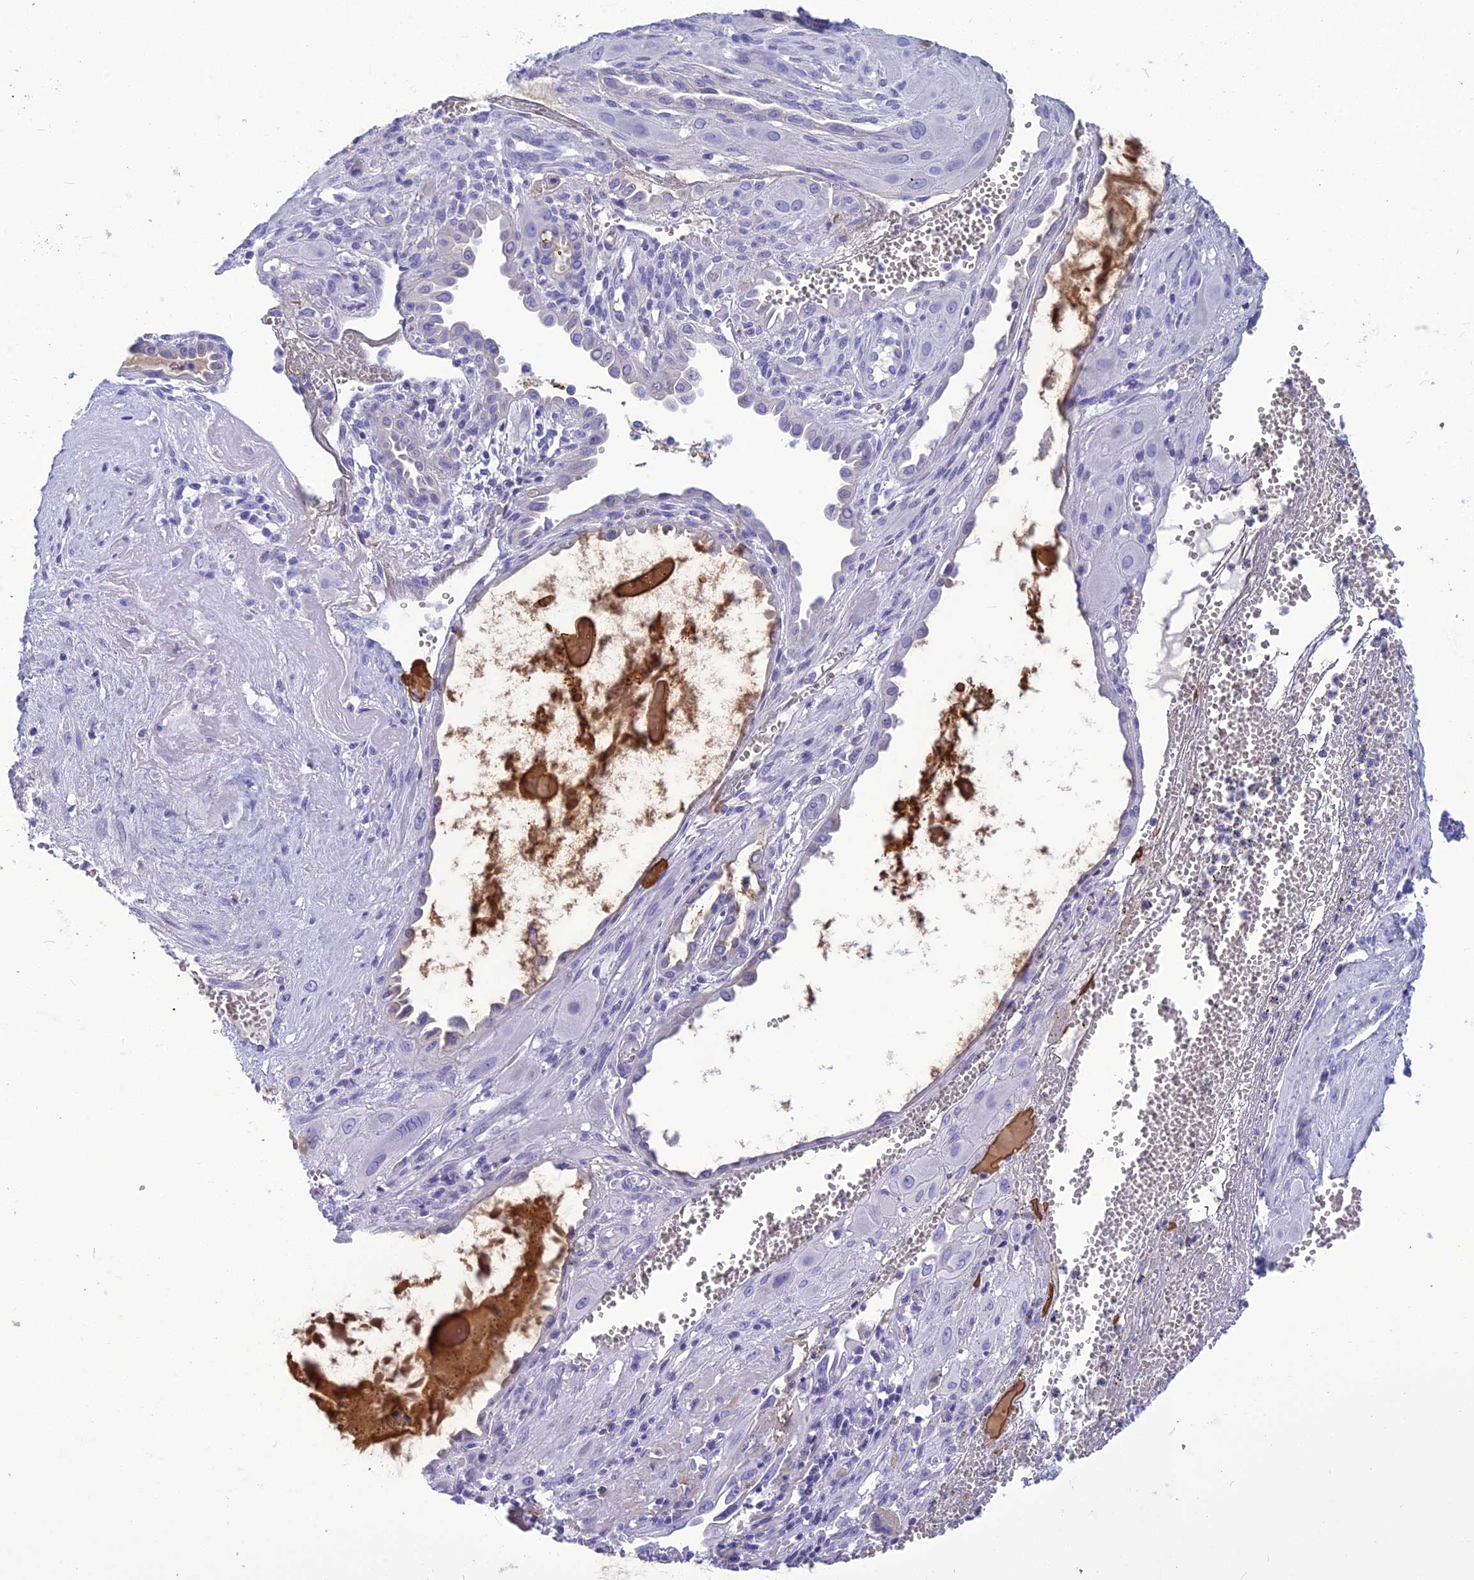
{"staining": {"intensity": "negative", "quantity": "none", "location": "none"}, "tissue": "cervical cancer", "cell_type": "Tumor cells", "image_type": "cancer", "snomed": [{"axis": "morphology", "description": "Squamous cell carcinoma, NOS"}, {"axis": "topography", "description": "Cervix"}], "caption": "There is no significant staining in tumor cells of cervical cancer. The staining is performed using DAB (3,3'-diaminobenzidine) brown chromogen with nuclei counter-stained in using hematoxylin.", "gene": "BBS2", "patient": {"sex": "female", "age": 34}}